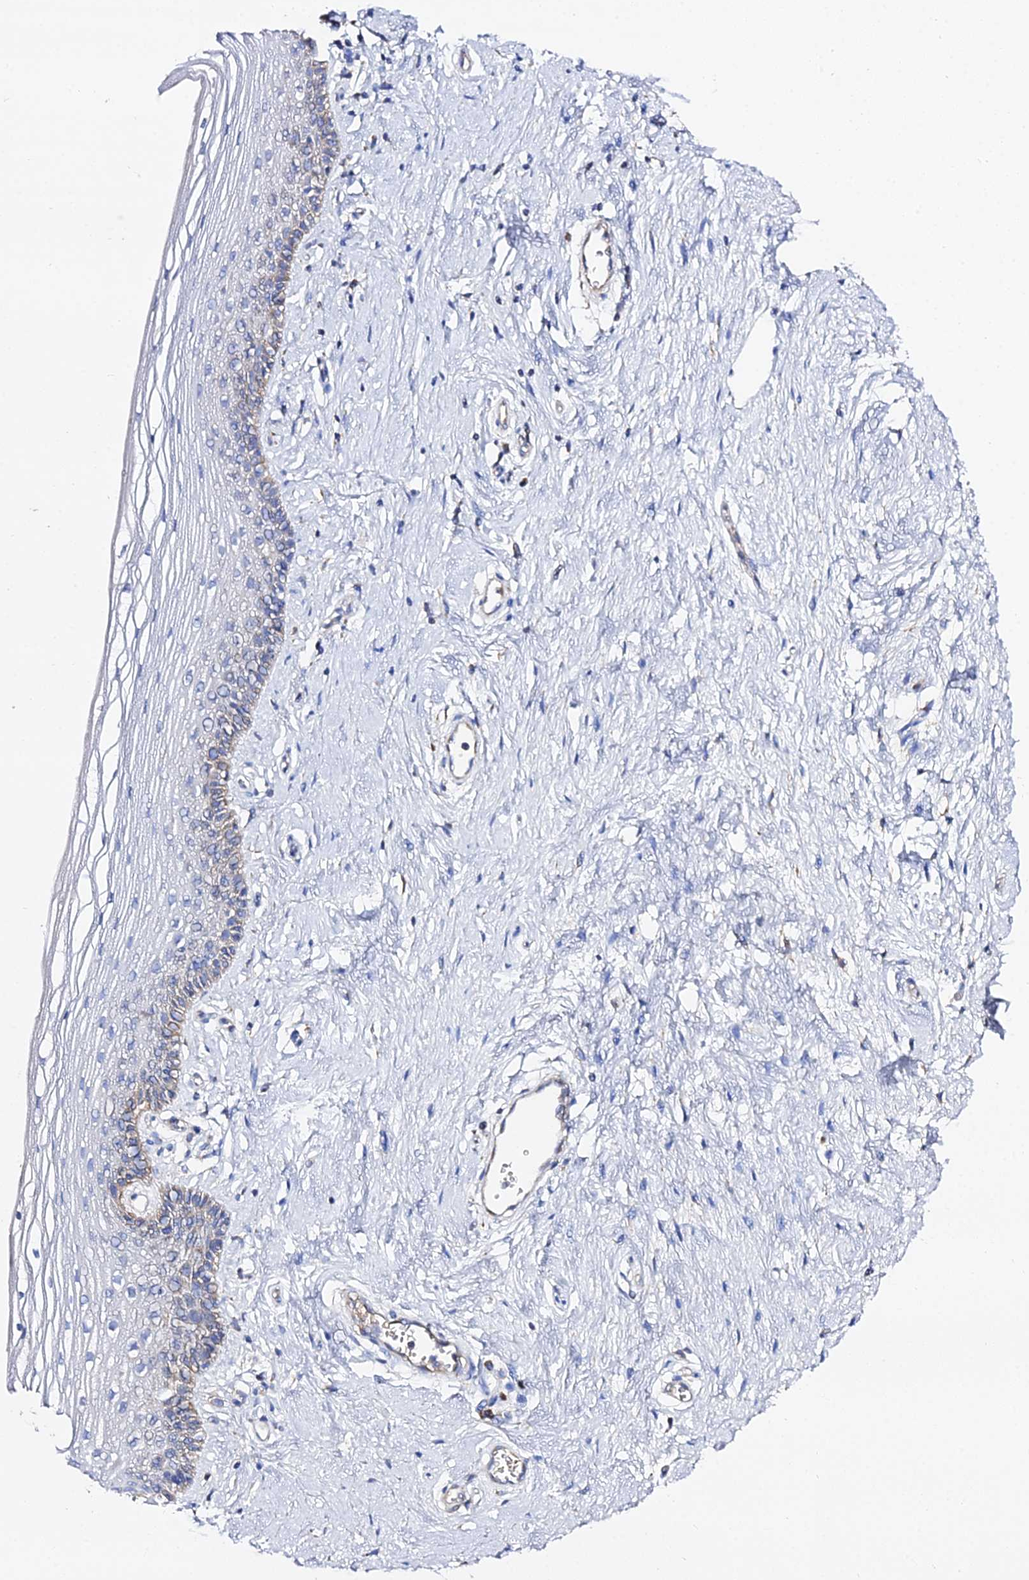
{"staining": {"intensity": "weak", "quantity": "25%-75%", "location": "cytoplasmic/membranous"}, "tissue": "vagina", "cell_type": "Squamous epithelial cells", "image_type": "normal", "snomed": [{"axis": "morphology", "description": "Normal tissue, NOS"}, {"axis": "topography", "description": "Vagina"}], "caption": "Immunohistochemistry histopathology image of unremarkable human vagina stained for a protein (brown), which demonstrates low levels of weak cytoplasmic/membranous positivity in approximately 25%-75% of squamous epithelial cells.", "gene": "TYW5", "patient": {"sex": "female", "age": 46}}